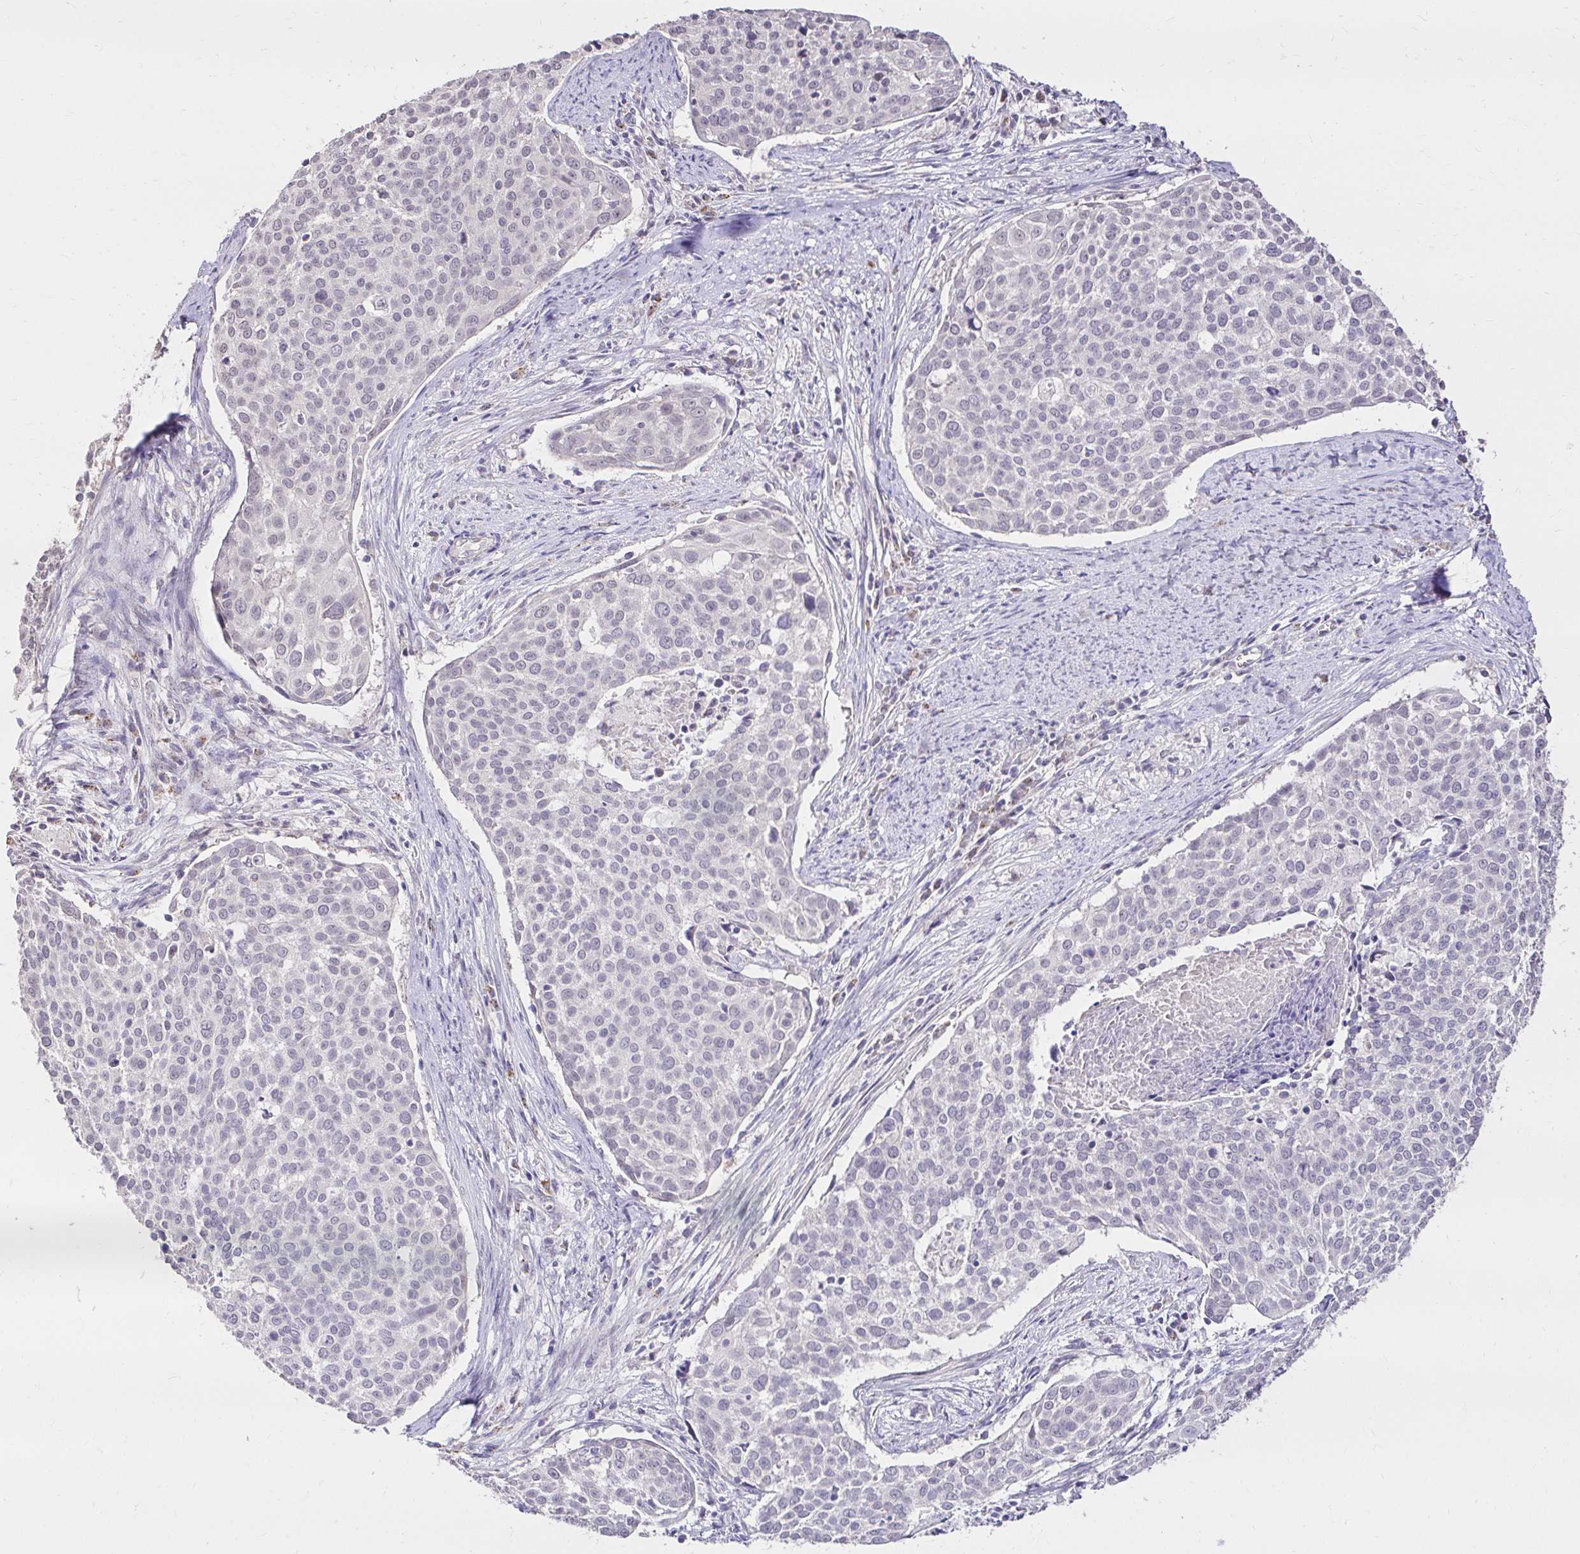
{"staining": {"intensity": "weak", "quantity": "<25%", "location": "nuclear"}, "tissue": "cervical cancer", "cell_type": "Tumor cells", "image_type": "cancer", "snomed": [{"axis": "morphology", "description": "Squamous cell carcinoma, NOS"}, {"axis": "topography", "description": "Cervix"}], "caption": "Immunohistochemistry (IHC) of human squamous cell carcinoma (cervical) reveals no expression in tumor cells. (DAB IHC visualized using brightfield microscopy, high magnification).", "gene": "KIAA1210", "patient": {"sex": "female", "age": 39}}